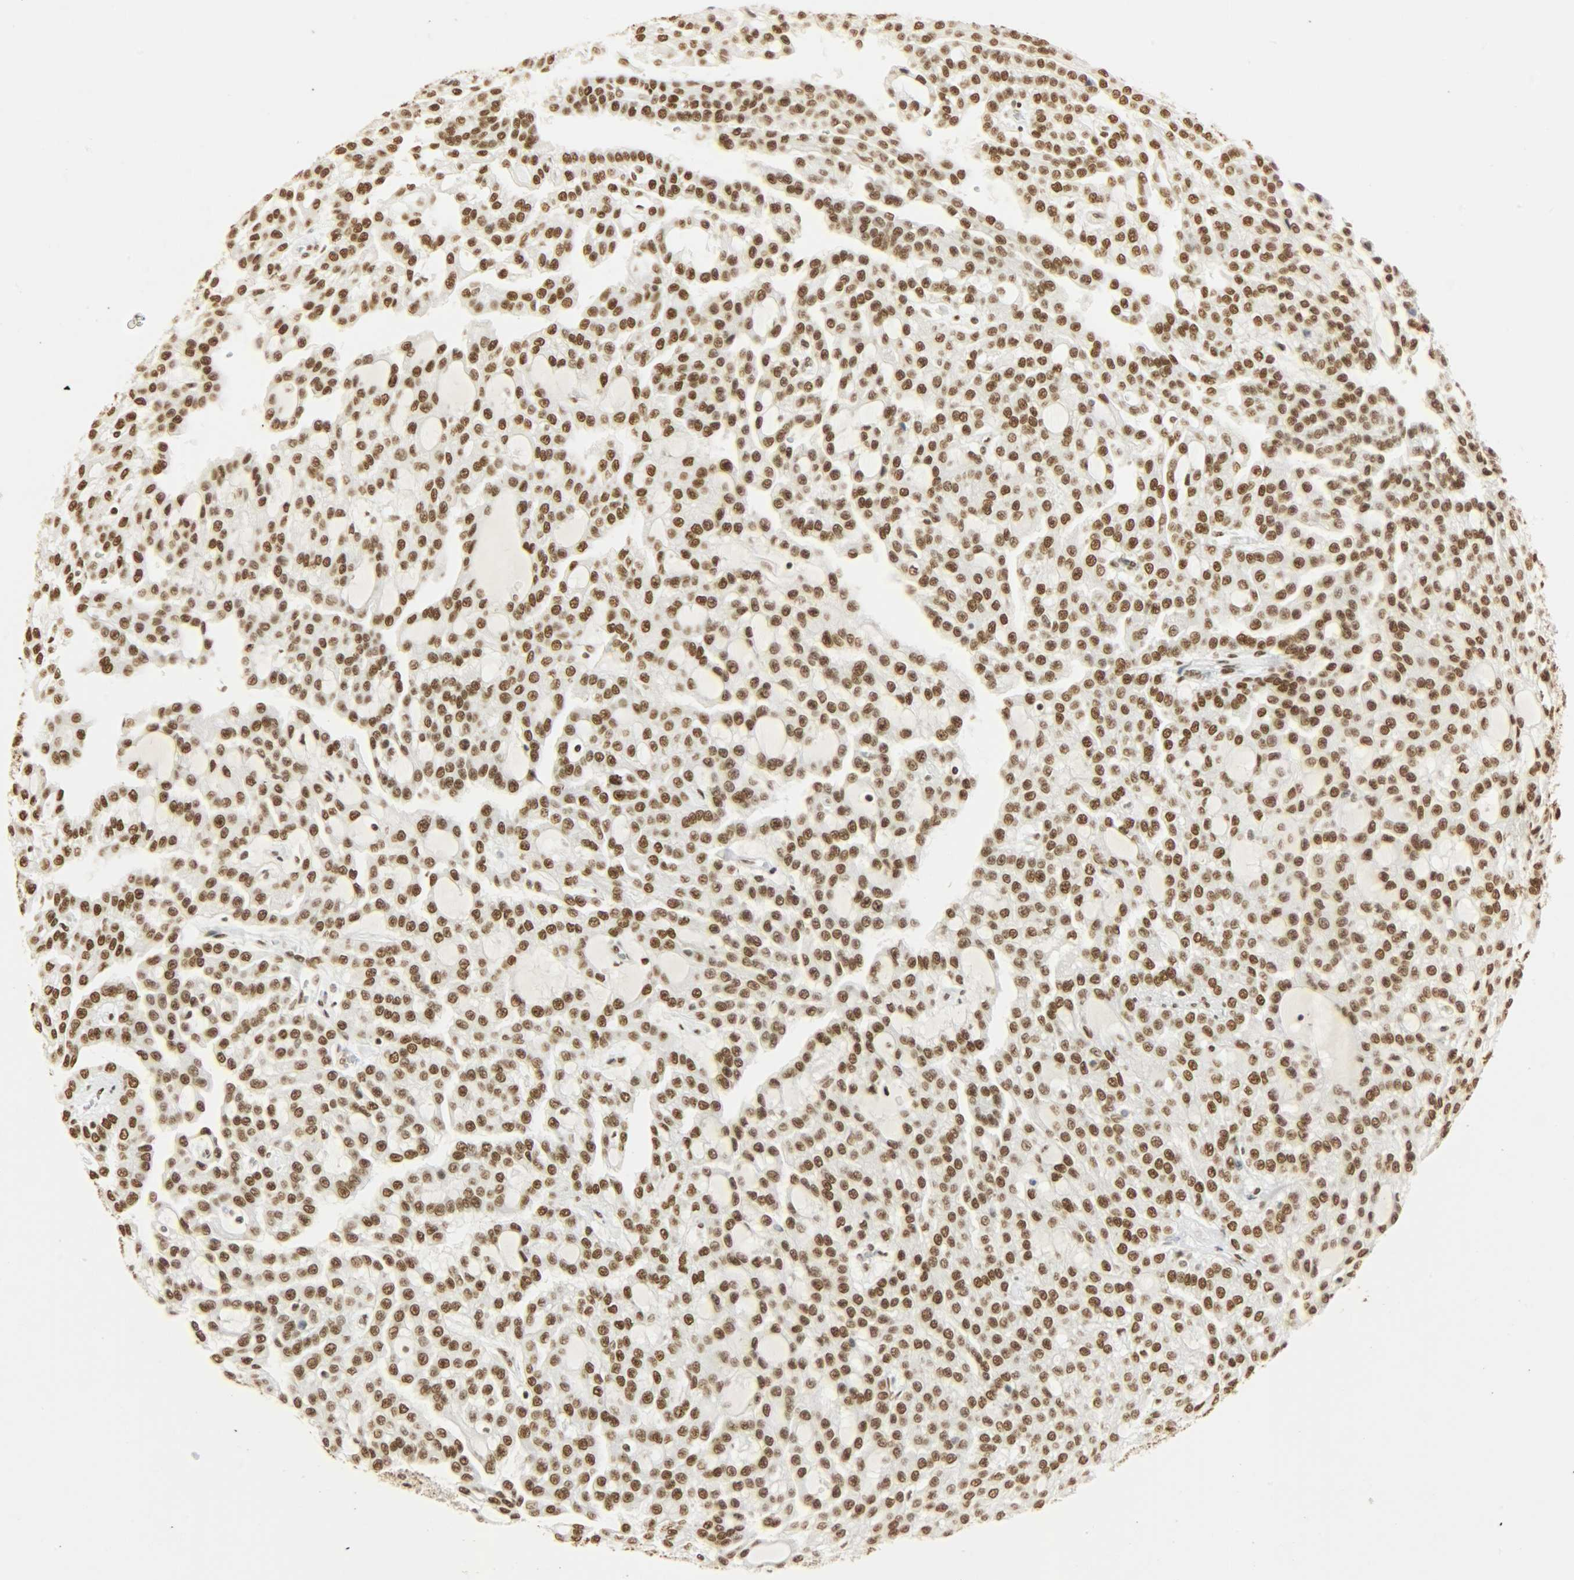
{"staining": {"intensity": "strong", "quantity": ">75%", "location": "nuclear"}, "tissue": "renal cancer", "cell_type": "Tumor cells", "image_type": "cancer", "snomed": [{"axis": "morphology", "description": "Adenocarcinoma, NOS"}, {"axis": "topography", "description": "Kidney"}], "caption": "Protein staining of adenocarcinoma (renal) tissue displays strong nuclear expression in about >75% of tumor cells. The staining was performed using DAB (3,3'-diaminobenzidine) to visualize the protein expression in brown, while the nuclei were stained in blue with hematoxylin (Magnification: 20x).", "gene": "KHDRBS1", "patient": {"sex": "male", "age": 63}}